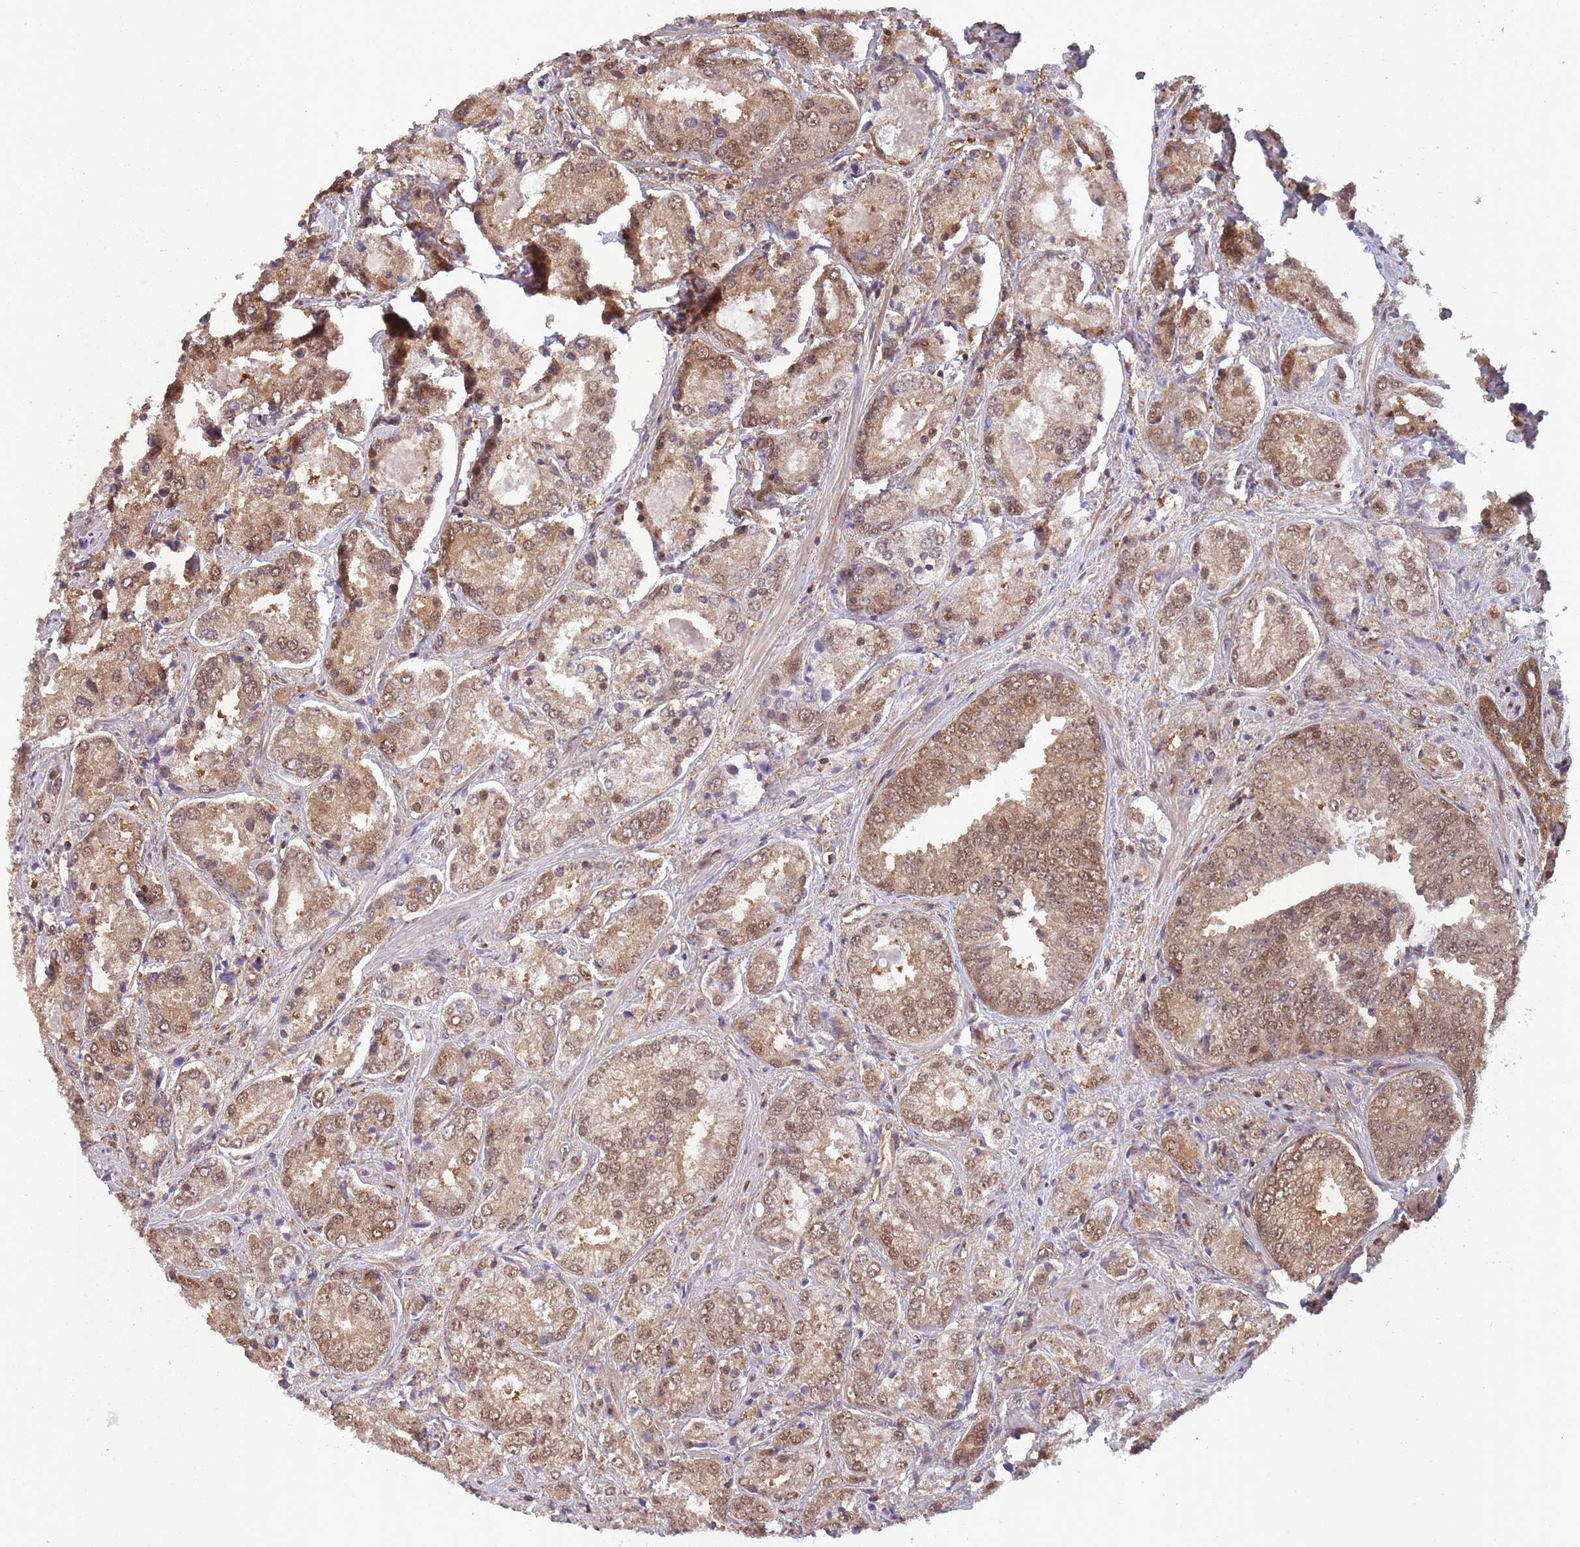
{"staining": {"intensity": "moderate", "quantity": ">75%", "location": "cytoplasmic/membranous,nuclear"}, "tissue": "prostate cancer", "cell_type": "Tumor cells", "image_type": "cancer", "snomed": [{"axis": "morphology", "description": "Adenocarcinoma, High grade"}, {"axis": "topography", "description": "Prostate"}], "caption": "About >75% of tumor cells in prostate cancer display moderate cytoplasmic/membranous and nuclear protein expression as visualized by brown immunohistochemical staining.", "gene": "PPP6R3", "patient": {"sex": "male", "age": 63}}